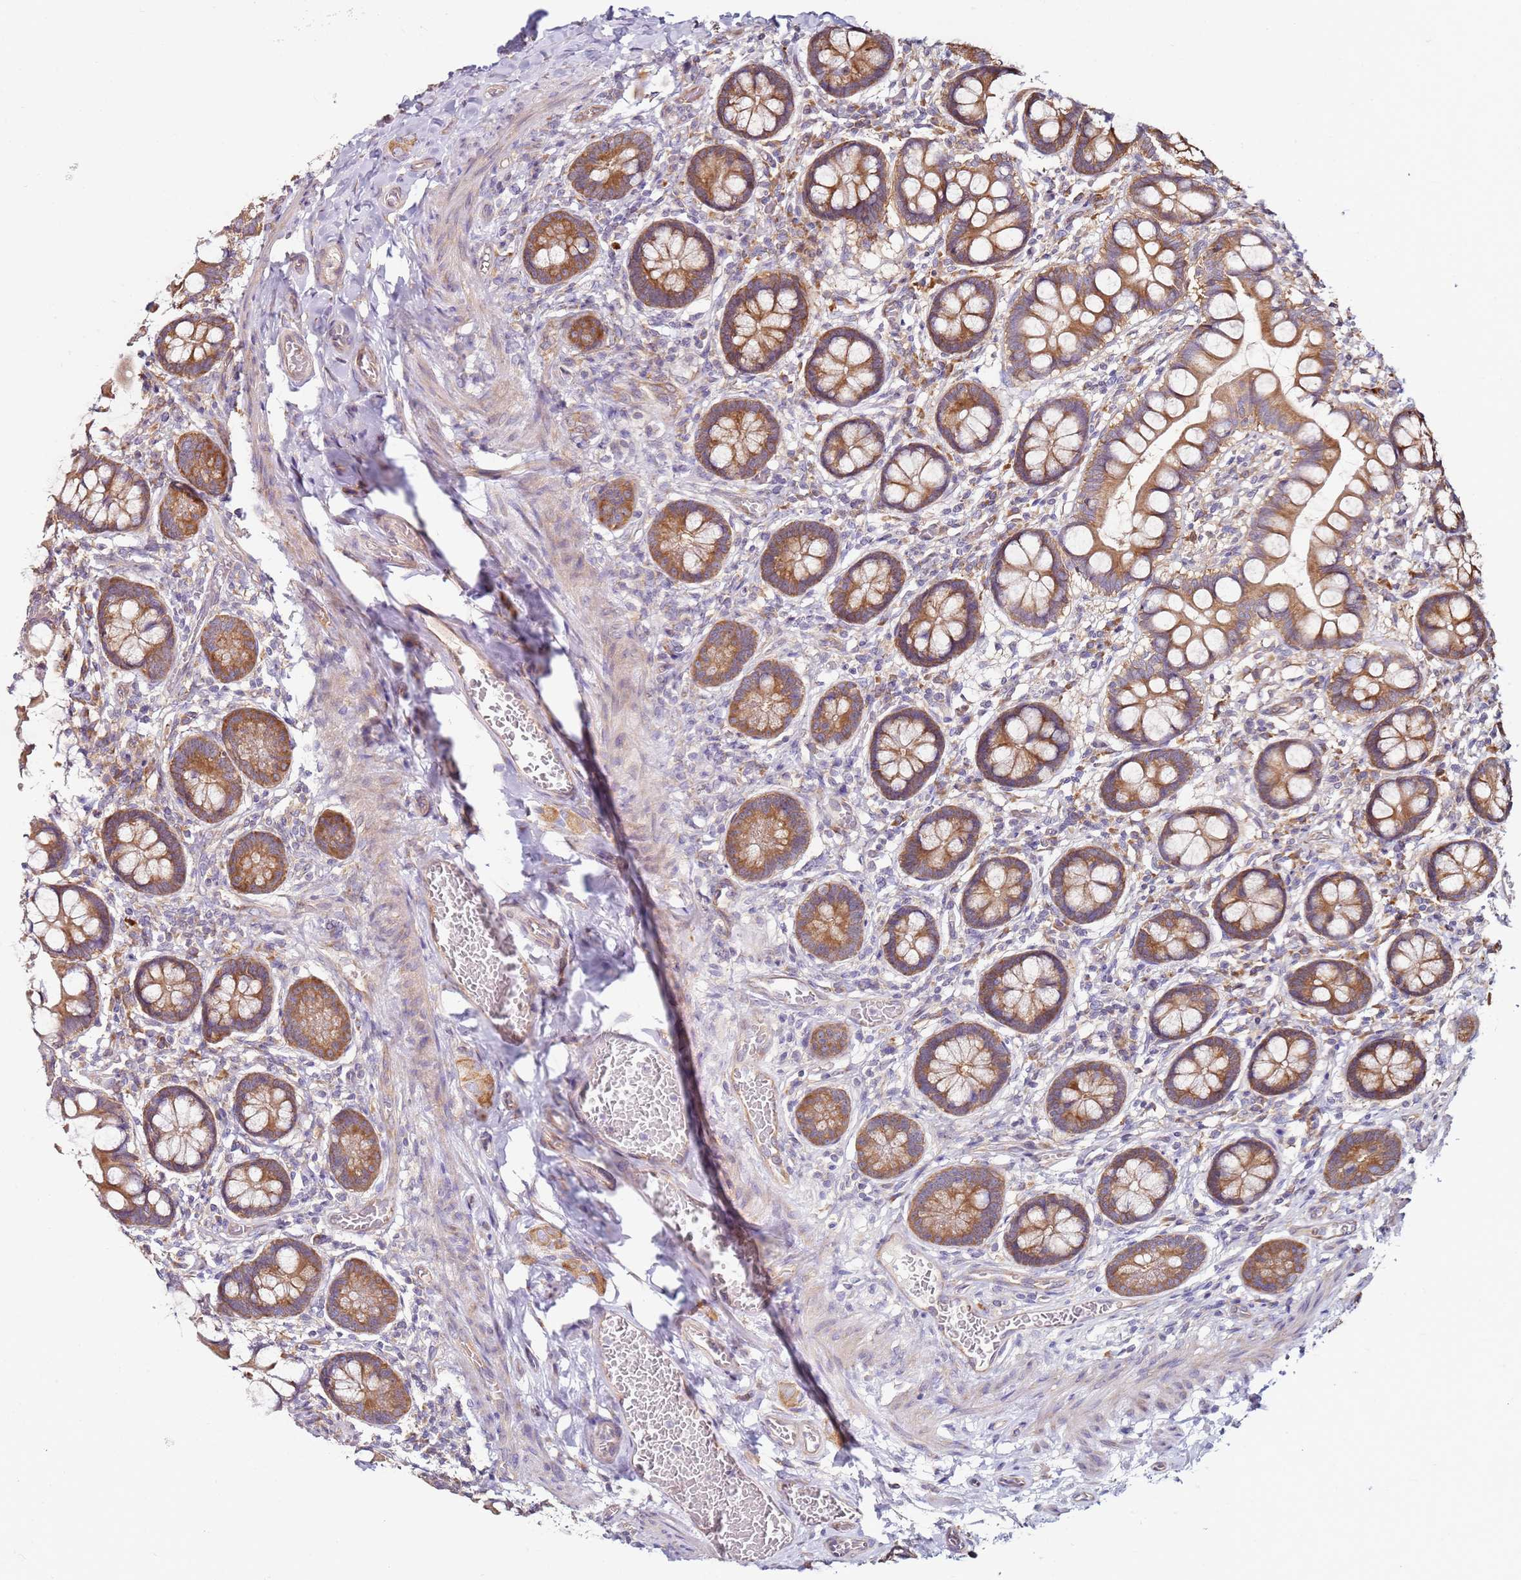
{"staining": {"intensity": "moderate", "quantity": ">75%", "location": "cytoplasmic/membranous"}, "tissue": "small intestine", "cell_type": "Glandular cells", "image_type": "normal", "snomed": [{"axis": "morphology", "description": "Normal tissue, NOS"}, {"axis": "topography", "description": "Small intestine"}], "caption": "High-power microscopy captured an immunohistochemistry photomicrograph of benign small intestine, revealing moderate cytoplasmic/membranous positivity in approximately >75% of glandular cells.", "gene": "RPS3A", "patient": {"sex": "male", "age": 52}}